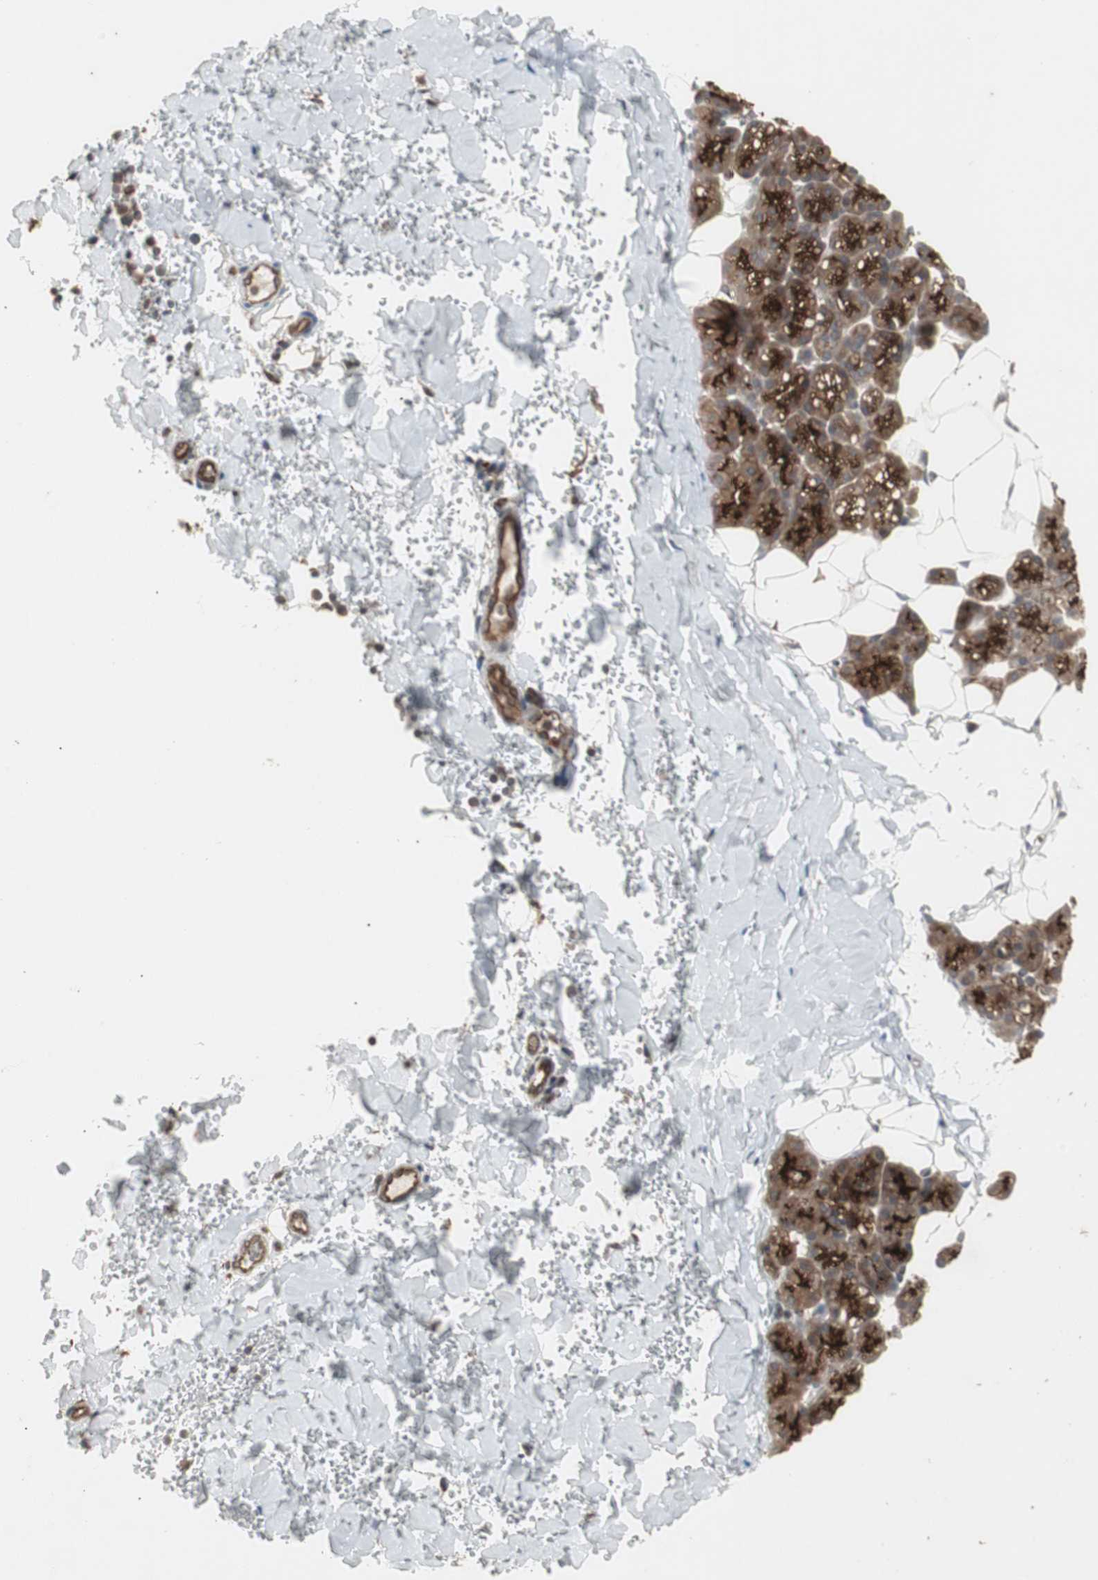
{"staining": {"intensity": "strong", "quantity": "25%-75%", "location": "cytoplasmic/membranous"}, "tissue": "salivary gland", "cell_type": "Glandular cells", "image_type": "normal", "snomed": [{"axis": "morphology", "description": "Normal tissue, NOS"}, {"axis": "topography", "description": "Lymph node"}, {"axis": "topography", "description": "Salivary gland"}], "caption": "A high-resolution image shows immunohistochemistry staining of unremarkable salivary gland, which displays strong cytoplasmic/membranous staining in about 25%-75% of glandular cells. Immunohistochemistry (ihc) stains the protein in brown and the nuclei are stained blue.", "gene": "ATP2B2", "patient": {"sex": "male", "age": 8}}